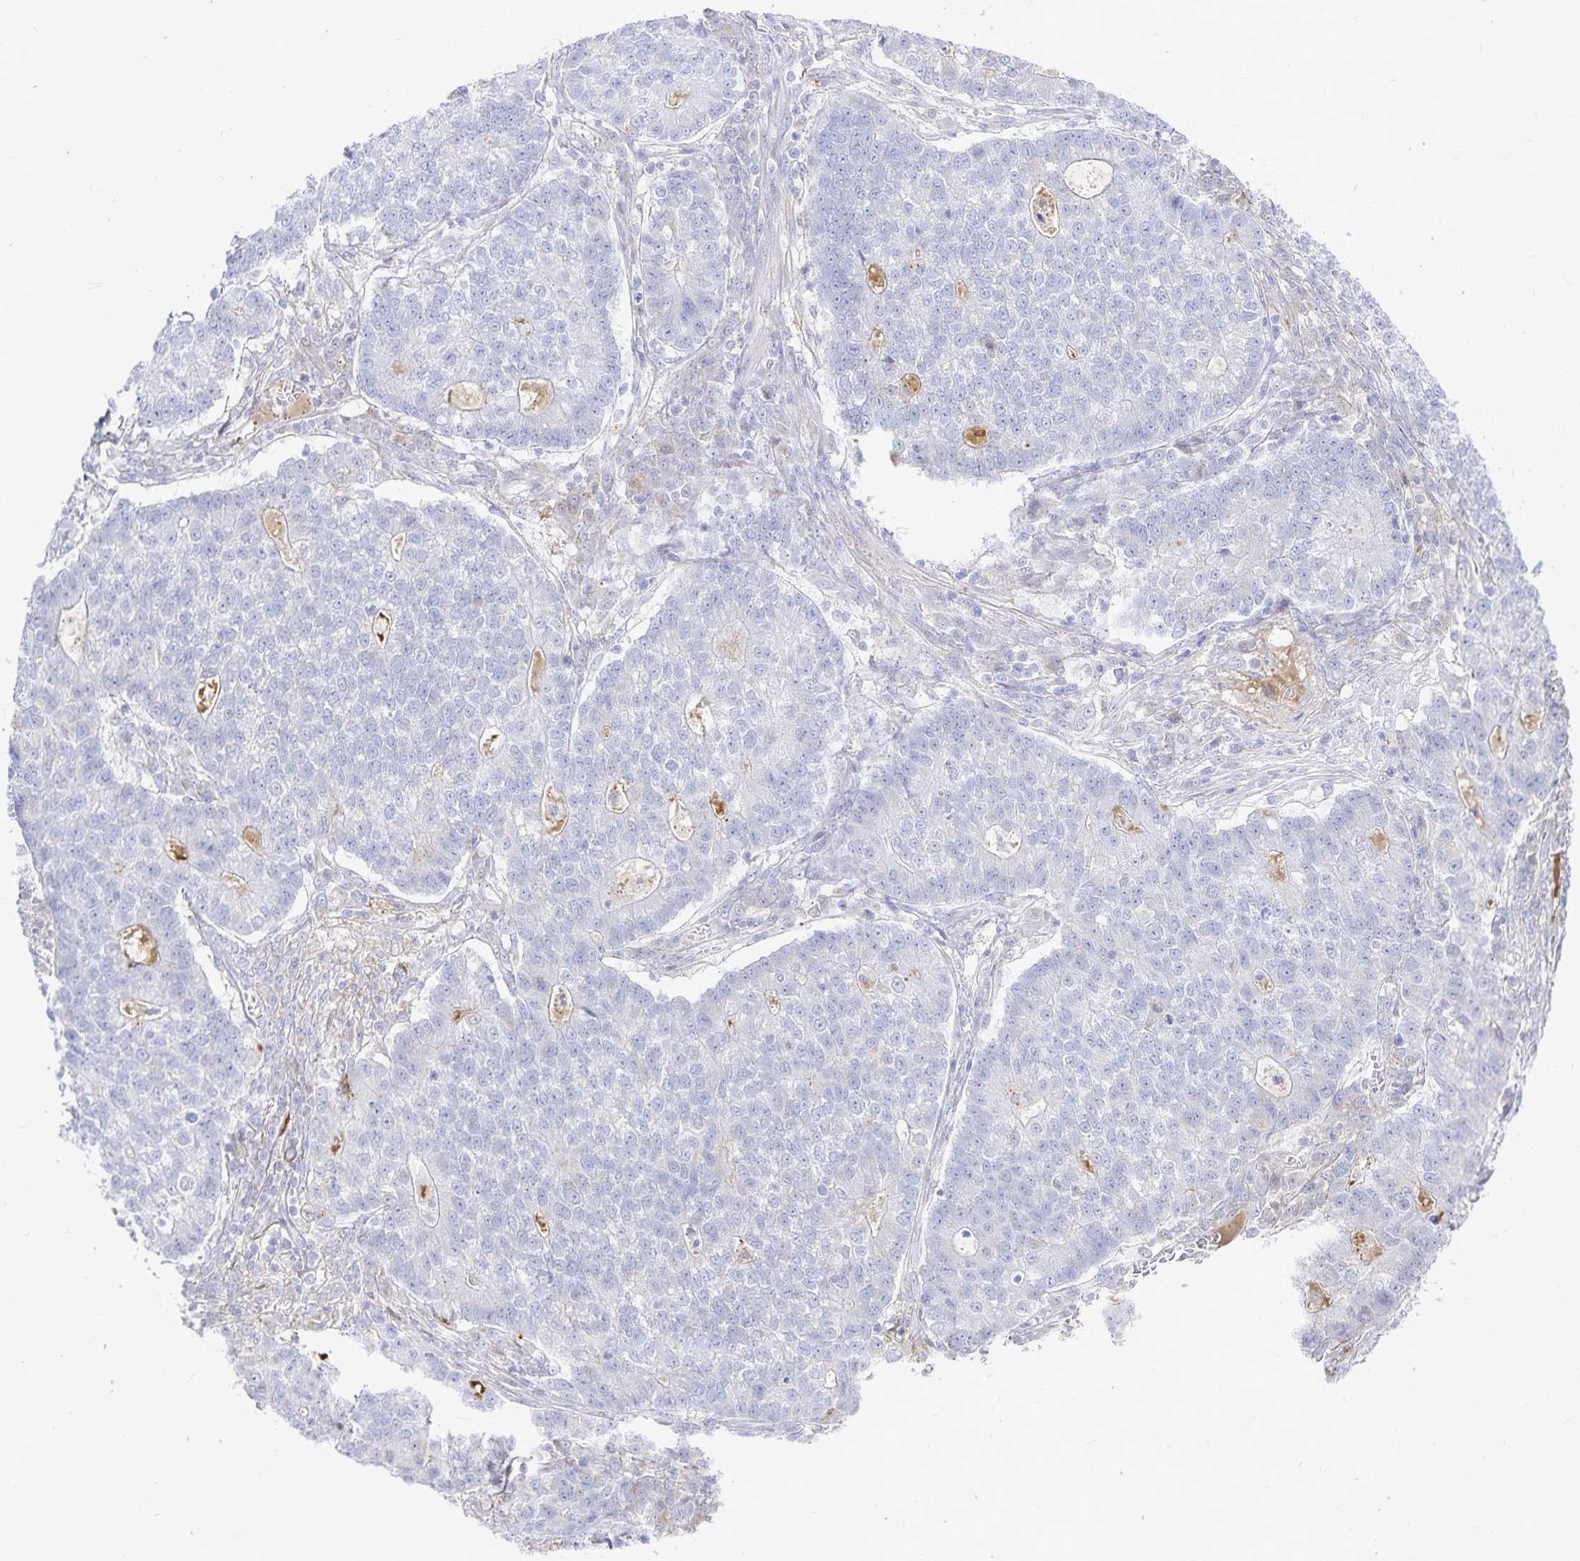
{"staining": {"intensity": "negative", "quantity": "none", "location": "none"}, "tissue": "lung cancer", "cell_type": "Tumor cells", "image_type": "cancer", "snomed": [{"axis": "morphology", "description": "Adenocarcinoma, NOS"}, {"axis": "topography", "description": "Lung"}], "caption": "A high-resolution histopathology image shows immunohistochemistry (IHC) staining of lung cancer, which demonstrates no significant positivity in tumor cells.", "gene": "PKHD1", "patient": {"sex": "male", "age": 57}}